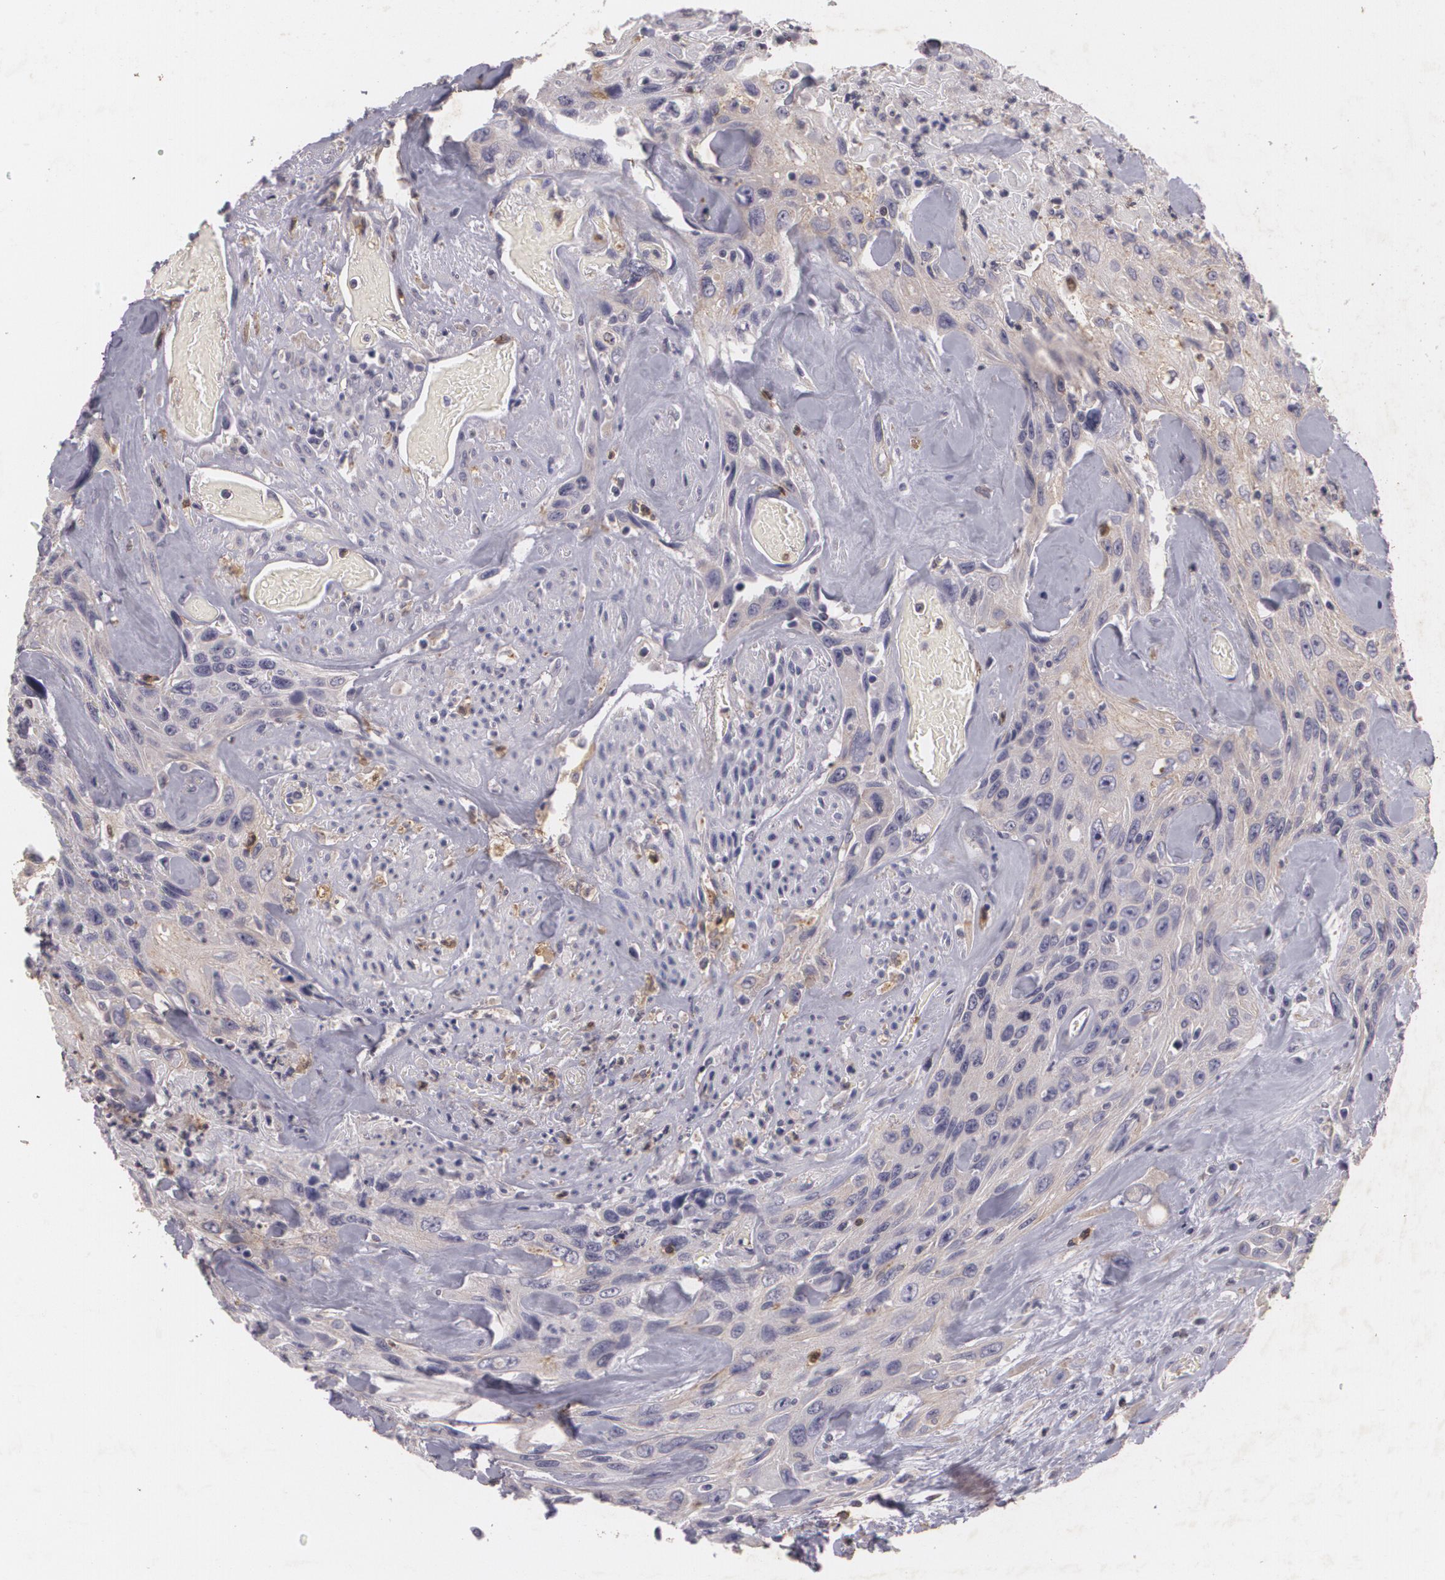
{"staining": {"intensity": "weak", "quantity": ">75%", "location": "cytoplasmic/membranous"}, "tissue": "urothelial cancer", "cell_type": "Tumor cells", "image_type": "cancer", "snomed": [{"axis": "morphology", "description": "Urothelial carcinoma, High grade"}, {"axis": "topography", "description": "Urinary bladder"}], "caption": "Immunohistochemical staining of human high-grade urothelial carcinoma shows weak cytoplasmic/membranous protein expression in approximately >75% of tumor cells.", "gene": "KCNA4", "patient": {"sex": "female", "age": 84}}